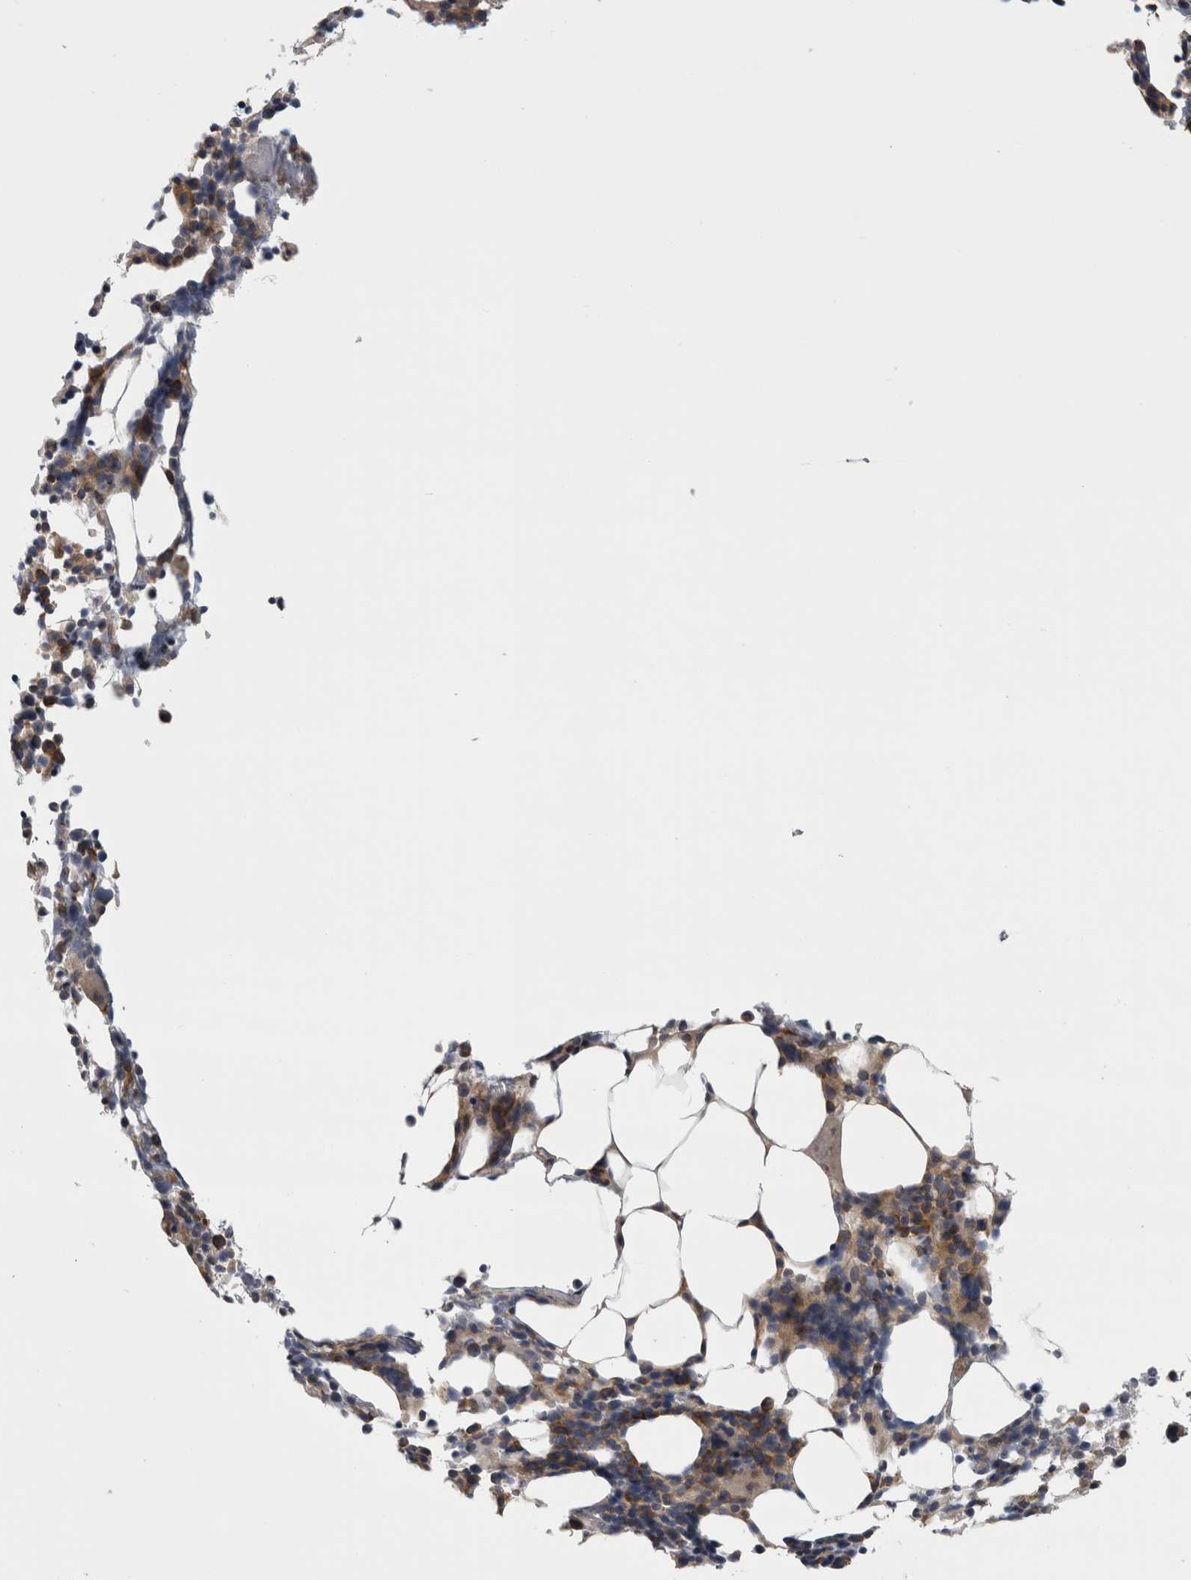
{"staining": {"intensity": "moderate", "quantity": "25%-75%", "location": "cytoplasmic/membranous"}, "tissue": "bone marrow", "cell_type": "Hematopoietic cells", "image_type": "normal", "snomed": [{"axis": "morphology", "description": "Normal tissue, NOS"}, {"axis": "morphology", "description": "Inflammation, NOS"}, {"axis": "topography", "description": "Bone marrow"}], "caption": "Immunohistochemistry (IHC) of normal human bone marrow shows medium levels of moderate cytoplasmic/membranous expression in about 25%-75% of hematopoietic cells.", "gene": "PRRC2C", "patient": {"sex": "male", "age": 55}}